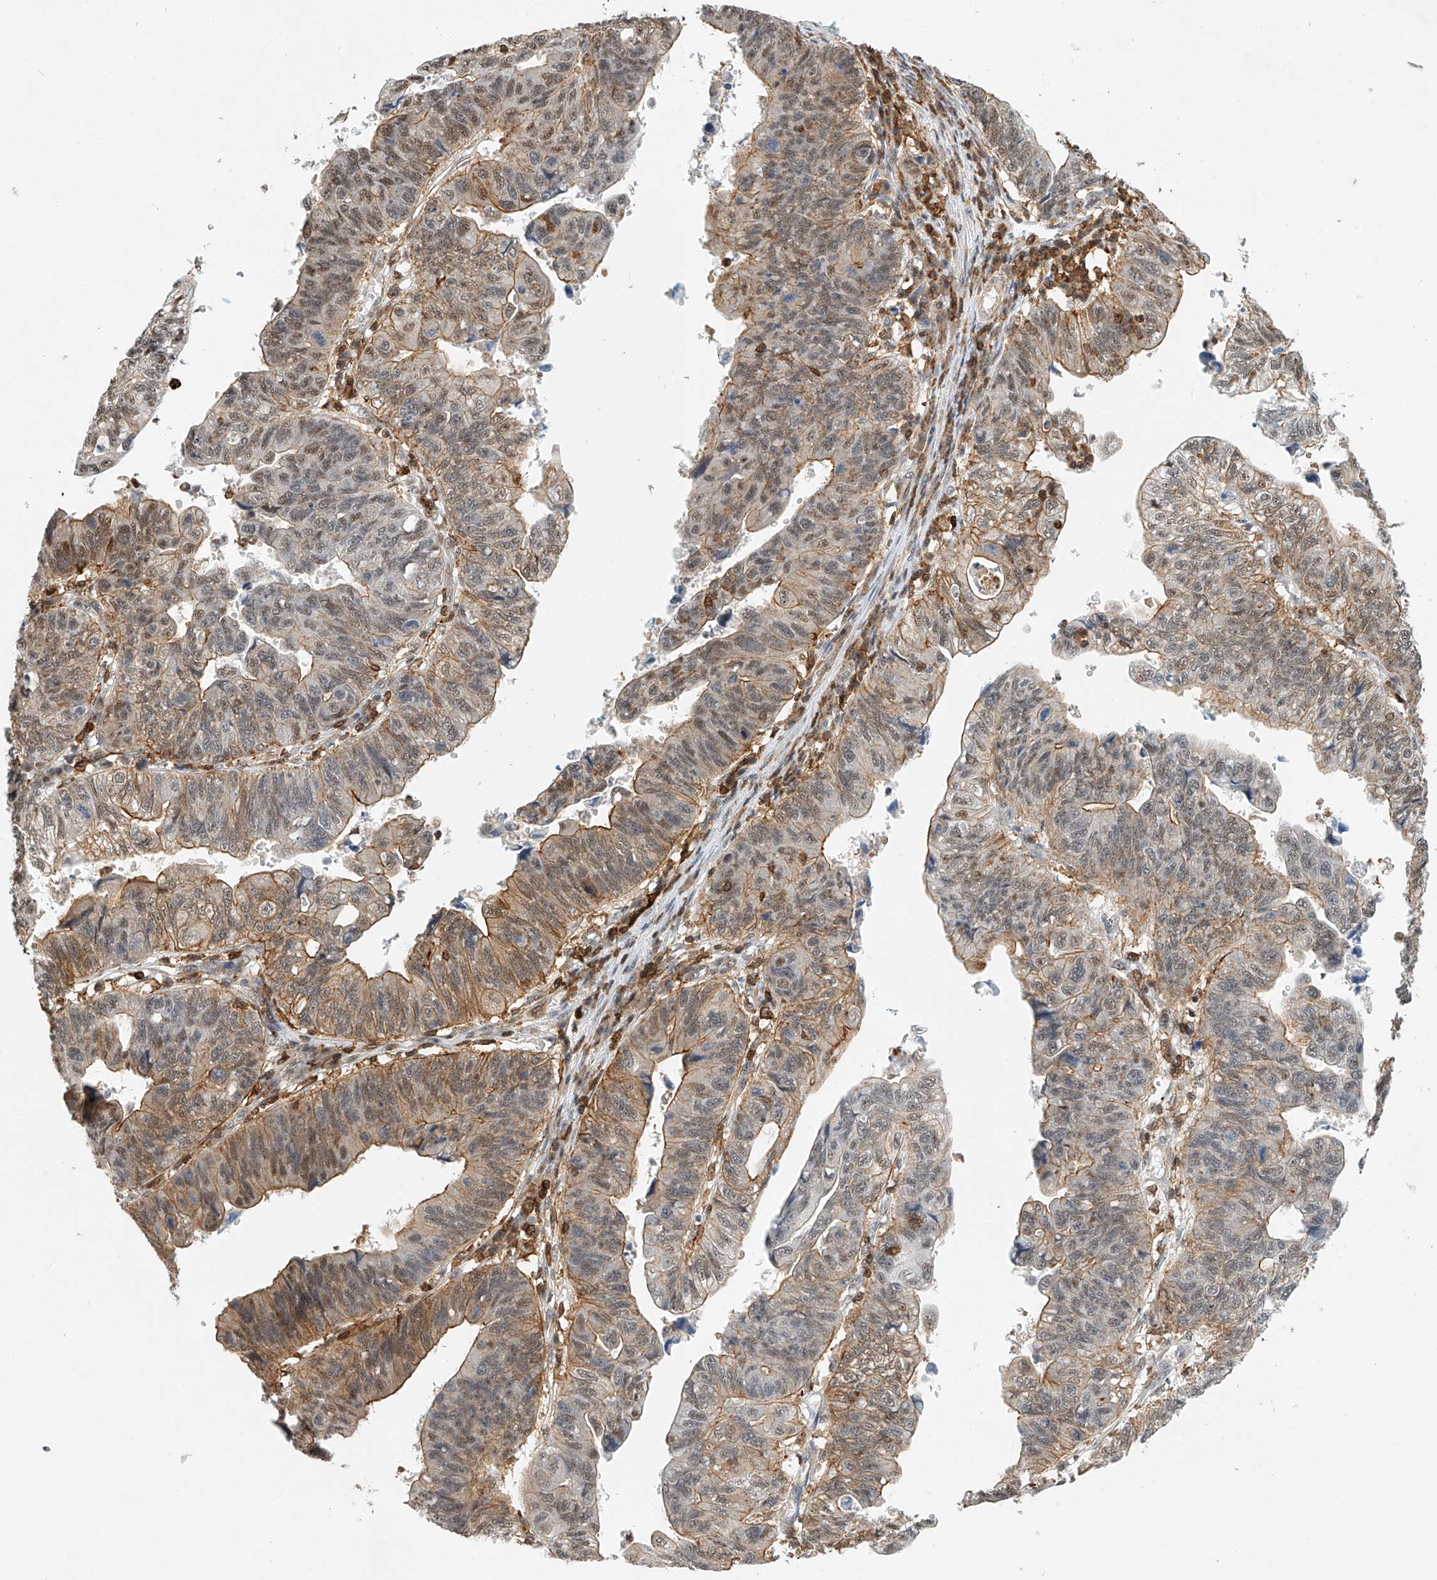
{"staining": {"intensity": "moderate", "quantity": ">75%", "location": "cytoplasmic/membranous,nuclear"}, "tissue": "stomach cancer", "cell_type": "Tumor cells", "image_type": "cancer", "snomed": [{"axis": "morphology", "description": "Adenocarcinoma, NOS"}, {"axis": "topography", "description": "Stomach"}], "caption": "Protein expression analysis of human stomach adenocarcinoma reveals moderate cytoplasmic/membranous and nuclear staining in approximately >75% of tumor cells.", "gene": "MICAL1", "patient": {"sex": "male", "age": 59}}